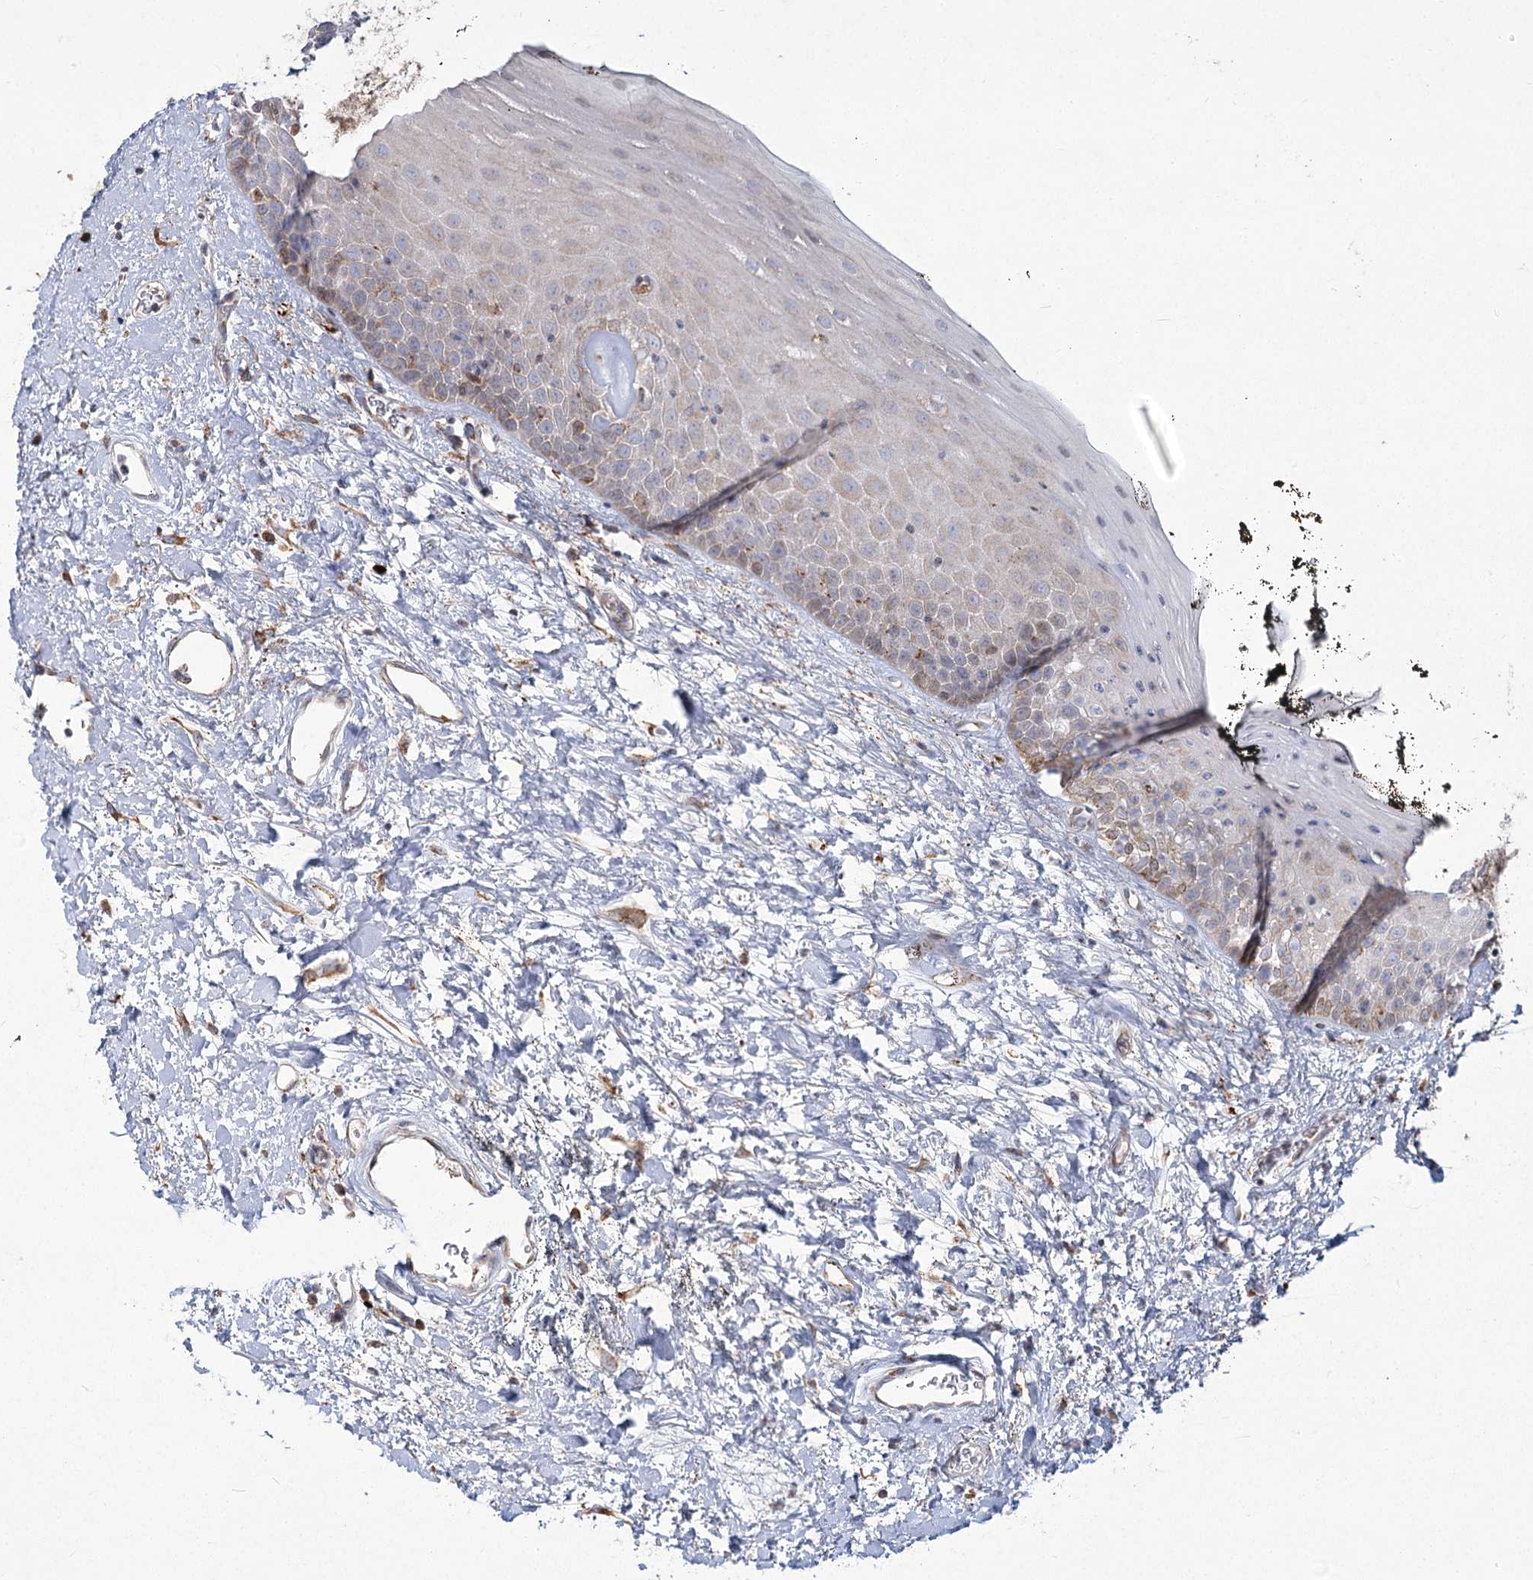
{"staining": {"intensity": "weak", "quantity": "<25%", "location": "cytoplasmic/membranous"}, "tissue": "oral mucosa", "cell_type": "Squamous epithelial cells", "image_type": "normal", "snomed": [{"axis": "morphology", "description": "Normal tissue, NOS"}, {"axis": "topography", "description": "Oral tissue"}], "caption": "The micrograph displays no significant staining in squamous epithelial cells of oral mucosa. Nuclei are stained in blue.", "gene": "NHLRC2", "patient": {"sex": "male", "age": 74}}